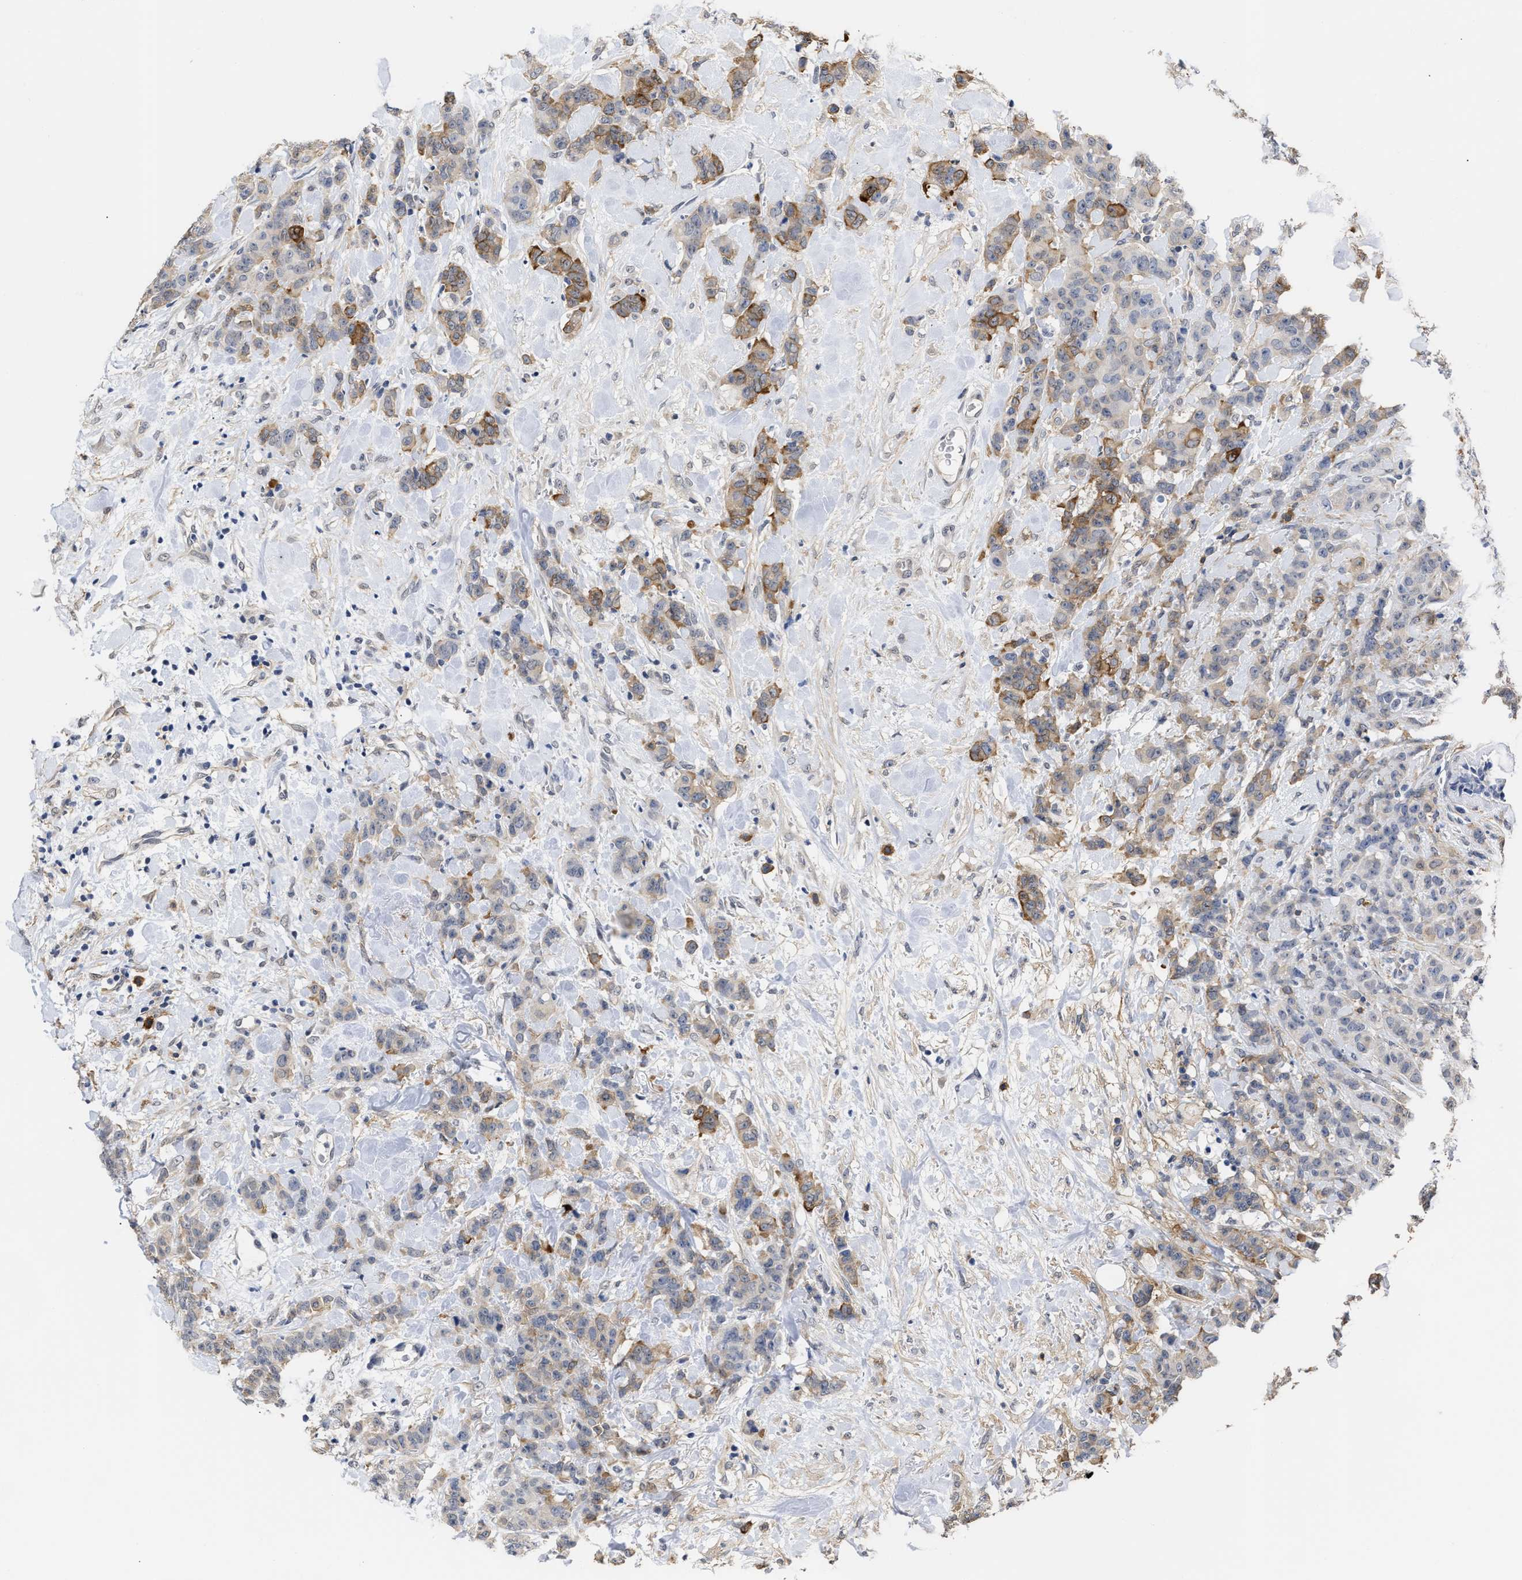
{"staining": {"intensity": "moderate", "quantity": "<25%", "location": "cytoplasmic/membranous"}, "tissue": "breast cancer", "cell_type": "Tumor cells", "image_type": "cancer", "snomed": [{"axis": "morphology", "description": "Normal tissue, NOS"}, {"axis": "morphology", "description": "Duct carcinoma"}, {"axis": "topography", "description": "Breast"}], "caption": "An image of human breast cancer stained for a protein demonstrates moderate cytoplasmic/membranous brown staining in tumor cells.", "gene": "AHNAK2", "patient": {"sex": "female", "age": 40}}